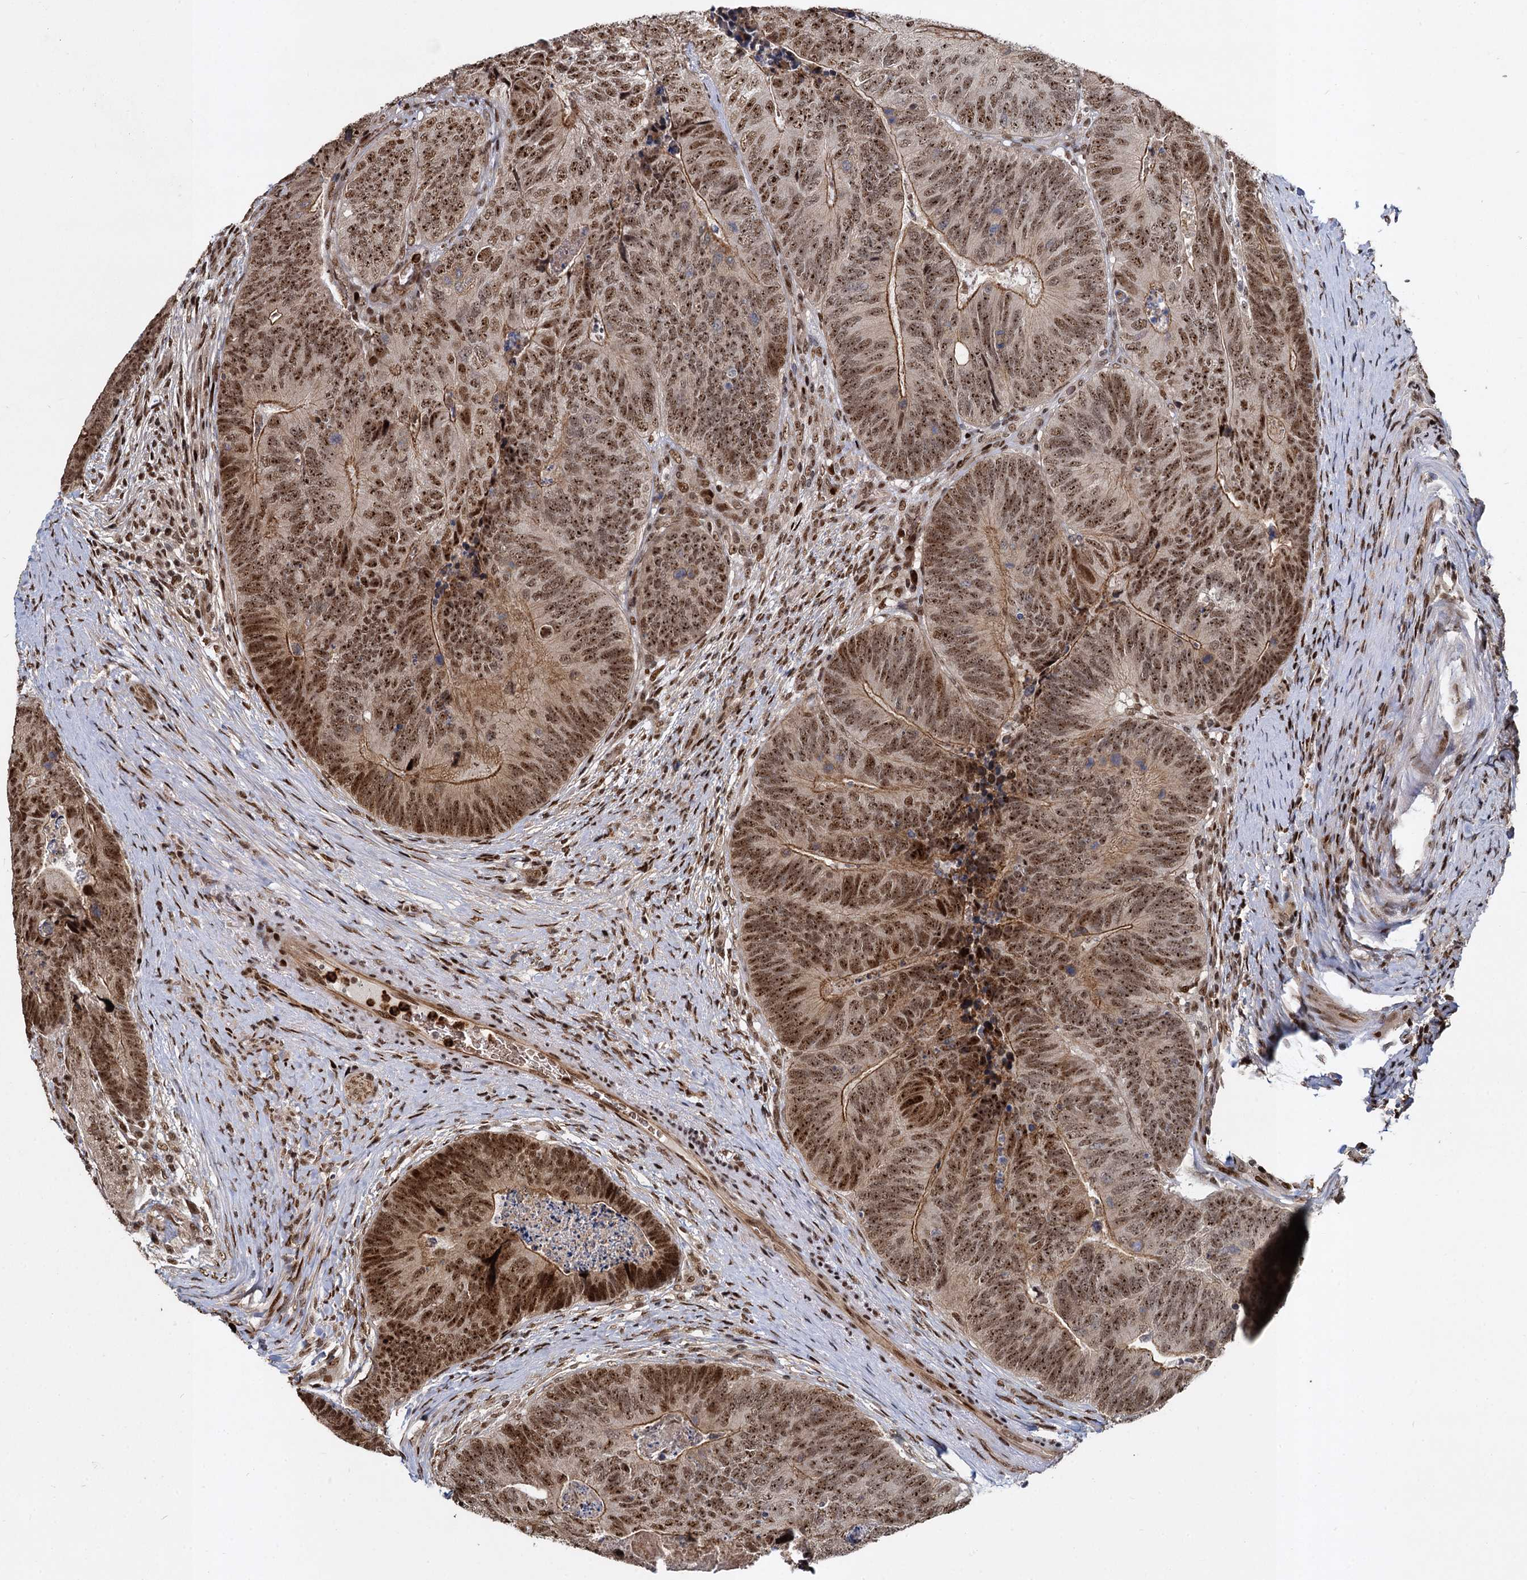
{"staining": {"intensity": "moderate", "quantity": ">75%", "location": "cytoplasmic/membranous,nuclear"}, "tissue": "colorectal cancer", "cell_type": "Tumor cells", "image_type": "cancer", "snomed": [{"axis": "morphology", "description": "Adenocarcinoma, NOS"}, {"axis": "topography", "description": "Colon"}], "caption": "A histopathology image of human colorectal cancer (adenocarcinoma) stained for a protein exhibits moderate cytoplasmic/membranous and nuclear brown staining in tumor cells.", "gene": "ANKRD49", "patient": {"sex": "female", "age": 67}}